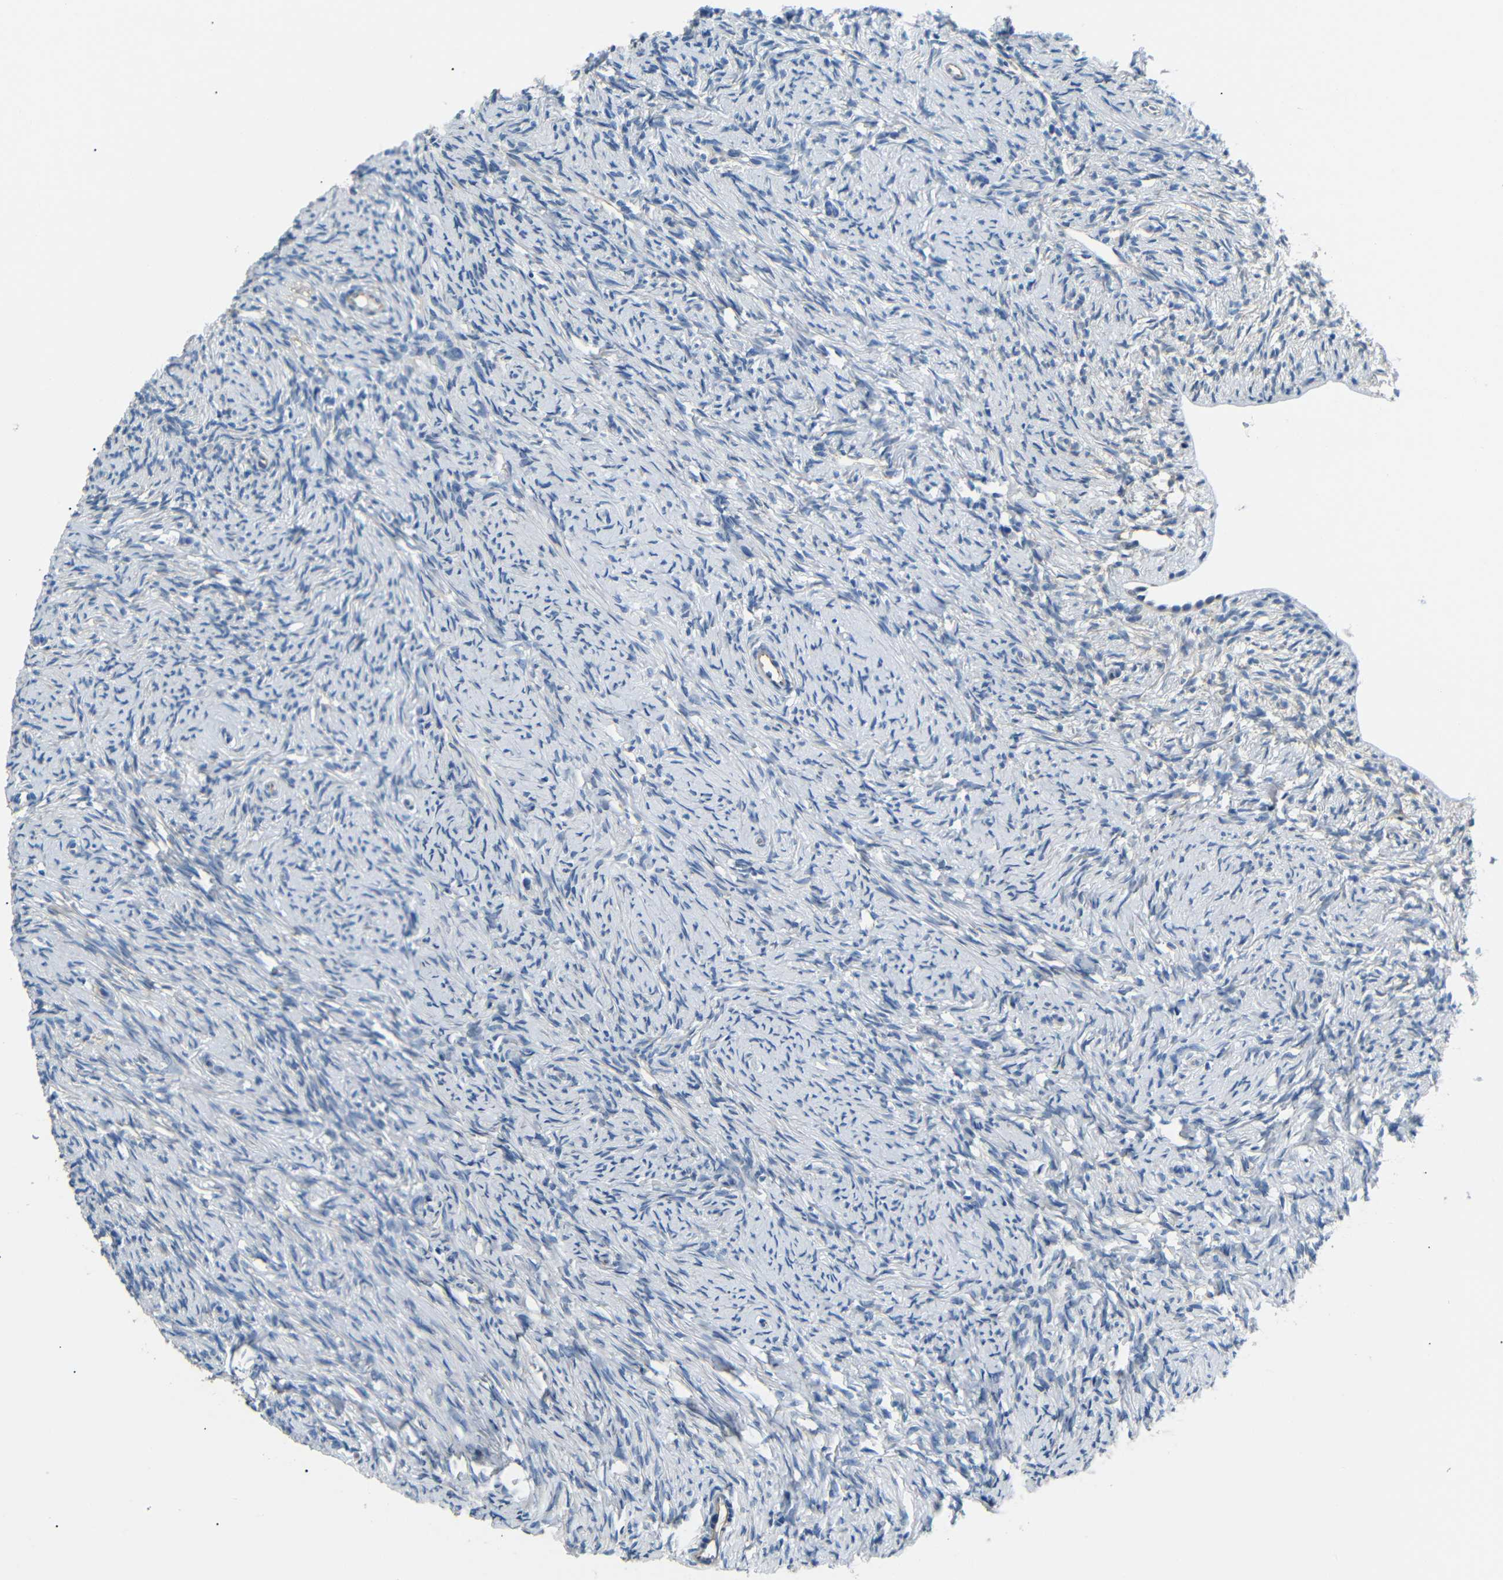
{"staining": {"intensity": "weak", "quantity": "<25%", "location": "cytoplasmic/membranous"}, "tissue": "ovary", "cell_type": "Ovarian stroma cells", "image_type": "normal", "snomed": [{"axis": "morphology", "description": "Normal tissue, NOS"}, {"axis": "topography", "description": "Ovary"}], "caption": "This is an immunohistochemistry micrograph of unremarkable human ovary. There is no staining in ovarian stroma cells.", "gene": "TAFA1", "patient": {"sex": "female", "age": 33}}